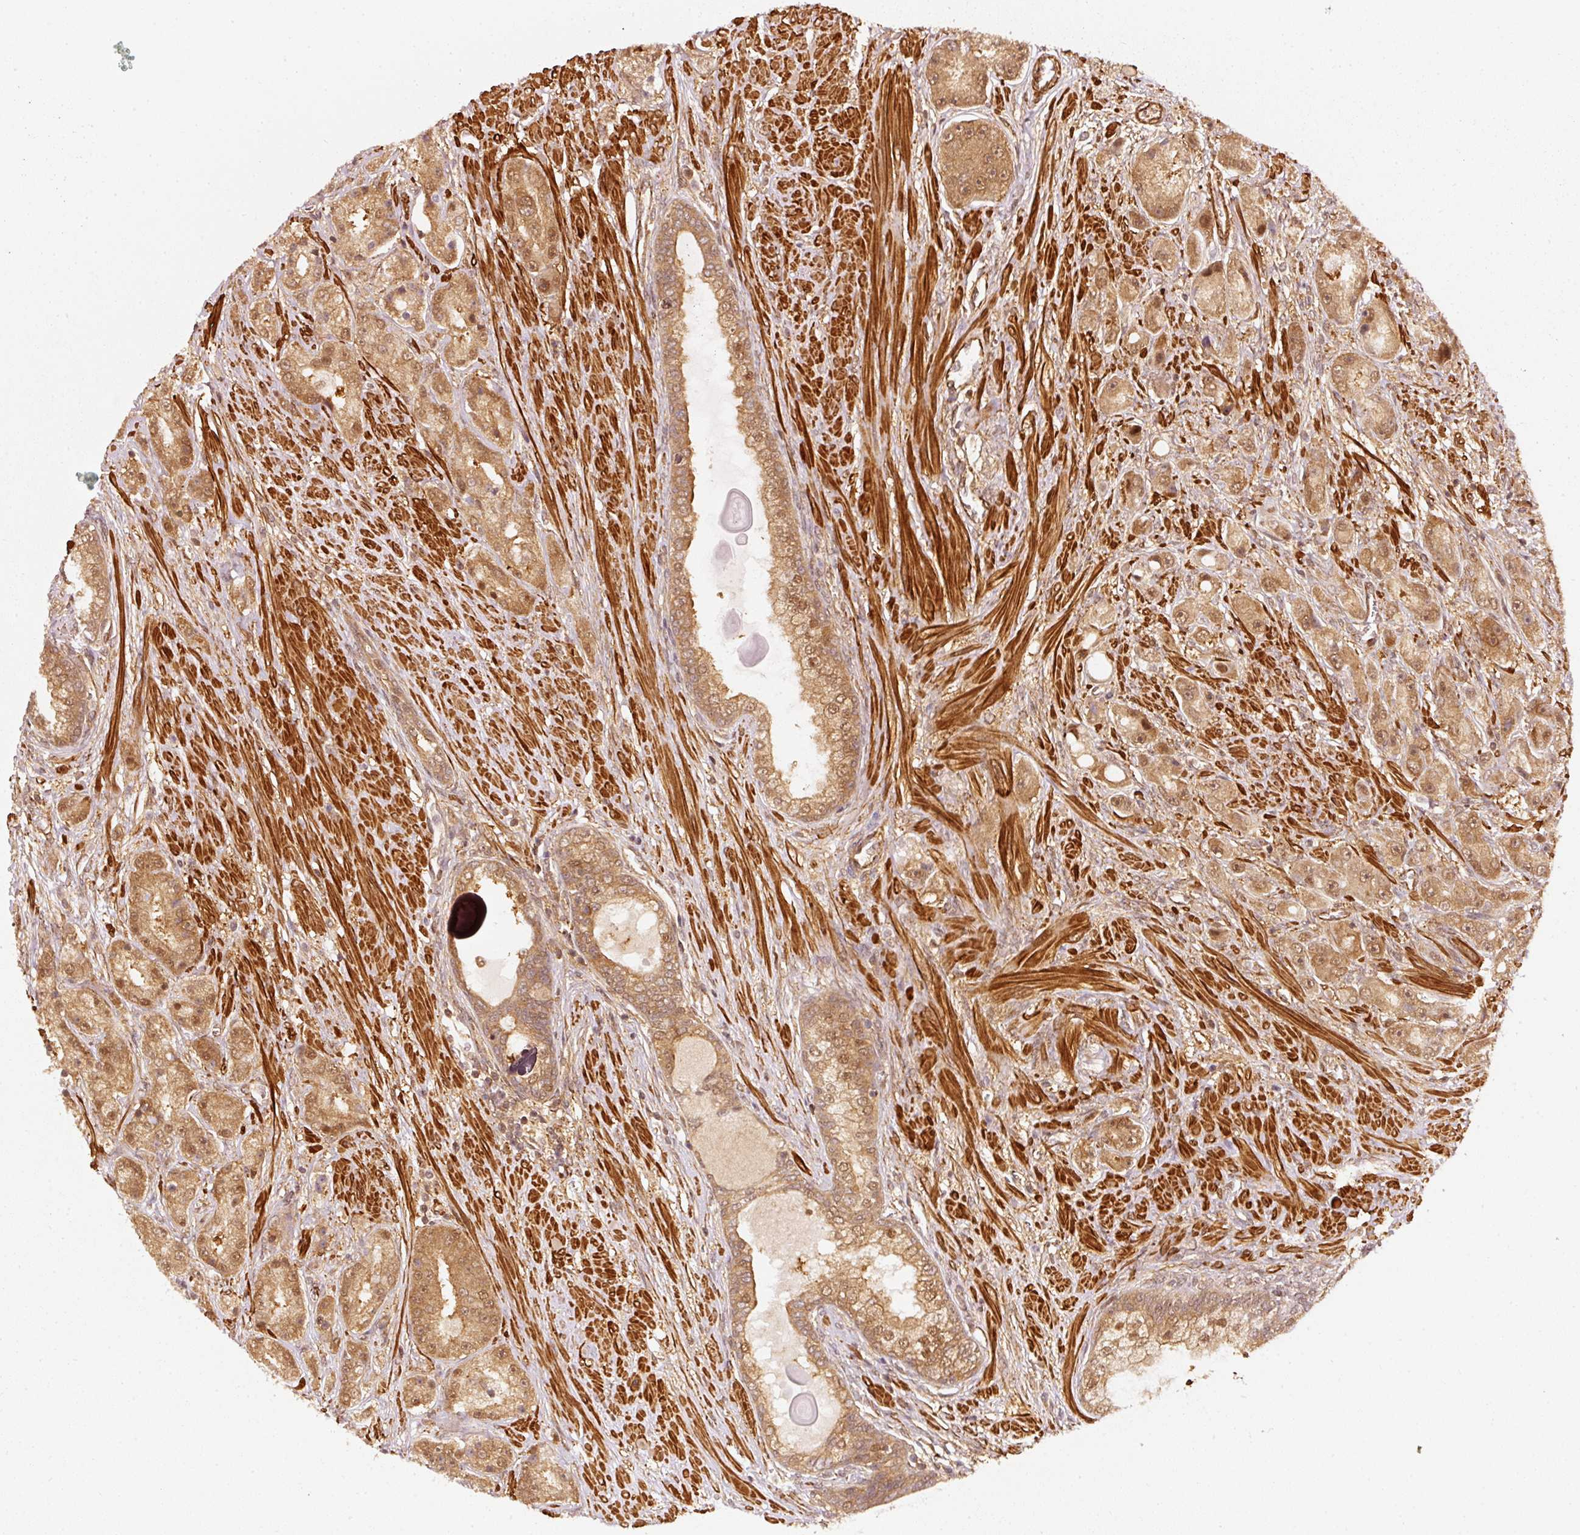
{"staining": {"intensity": "moderate", "quantity": ">75%", "location": "cytoplasmic/membranous,nuclear"}, "tissue": "prostate cancer", "cell_type": "Tumor cells", "image_type": "cancer", "snomed": [{"axis": "morphology", "description": "Adenocarcinoma, High grade"}, {"axis": "topography", "description": "Prostate"}], "caption": "IHC photomicrograph of human prostate cancer (adenocarcinoma (high-grade)) stained for a protein (brown), which shows medium levels of moderate cytoplasmic/membranous and nuclear staining in about >75% of tumor cells.", "gene": "PSMD1", "patient": {"sex": "male", "age": 67}}